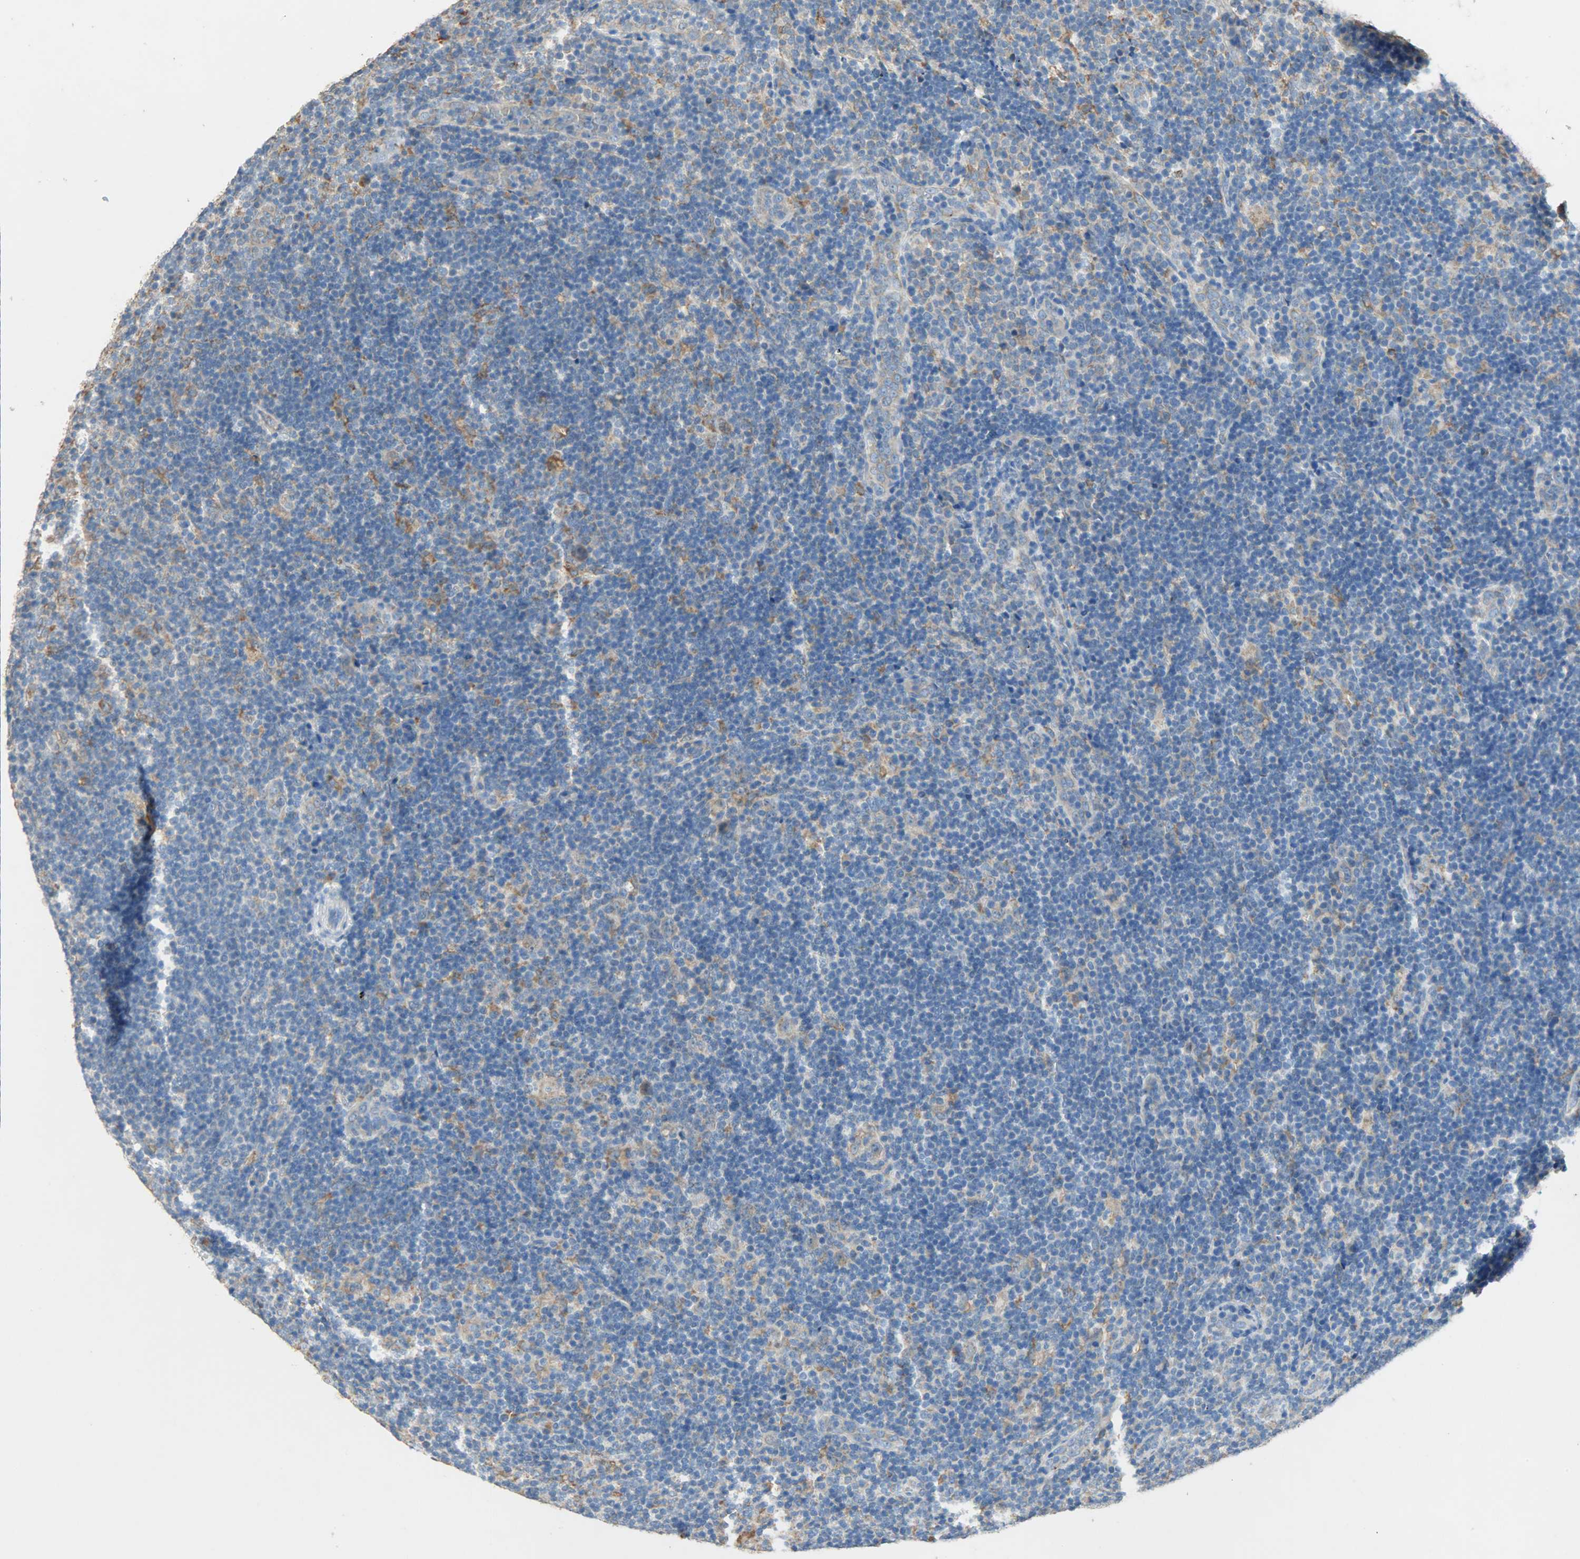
{"staining": {"intensity": "moderate", "quantity": "<25%", "location": "cytoplasmic/membranous"}, "tissue": "lymphoma", "cell_type": "Tumor cells", "image_type": "cancer", "snomed": [{"axis": "morphology", "description": "Hodgkin's disease, NOS"}, {"axis": "topography", "description": "Lymph node"}], "caption": "Approximately <25% of tumor cells in human lymphoma reveal moderate cytoplasmic/membranous protein positivity as visualized by brown immunohistochemical staining.", "gene": "HSPA5", "patient": {"sex": "female", "age": 57}}